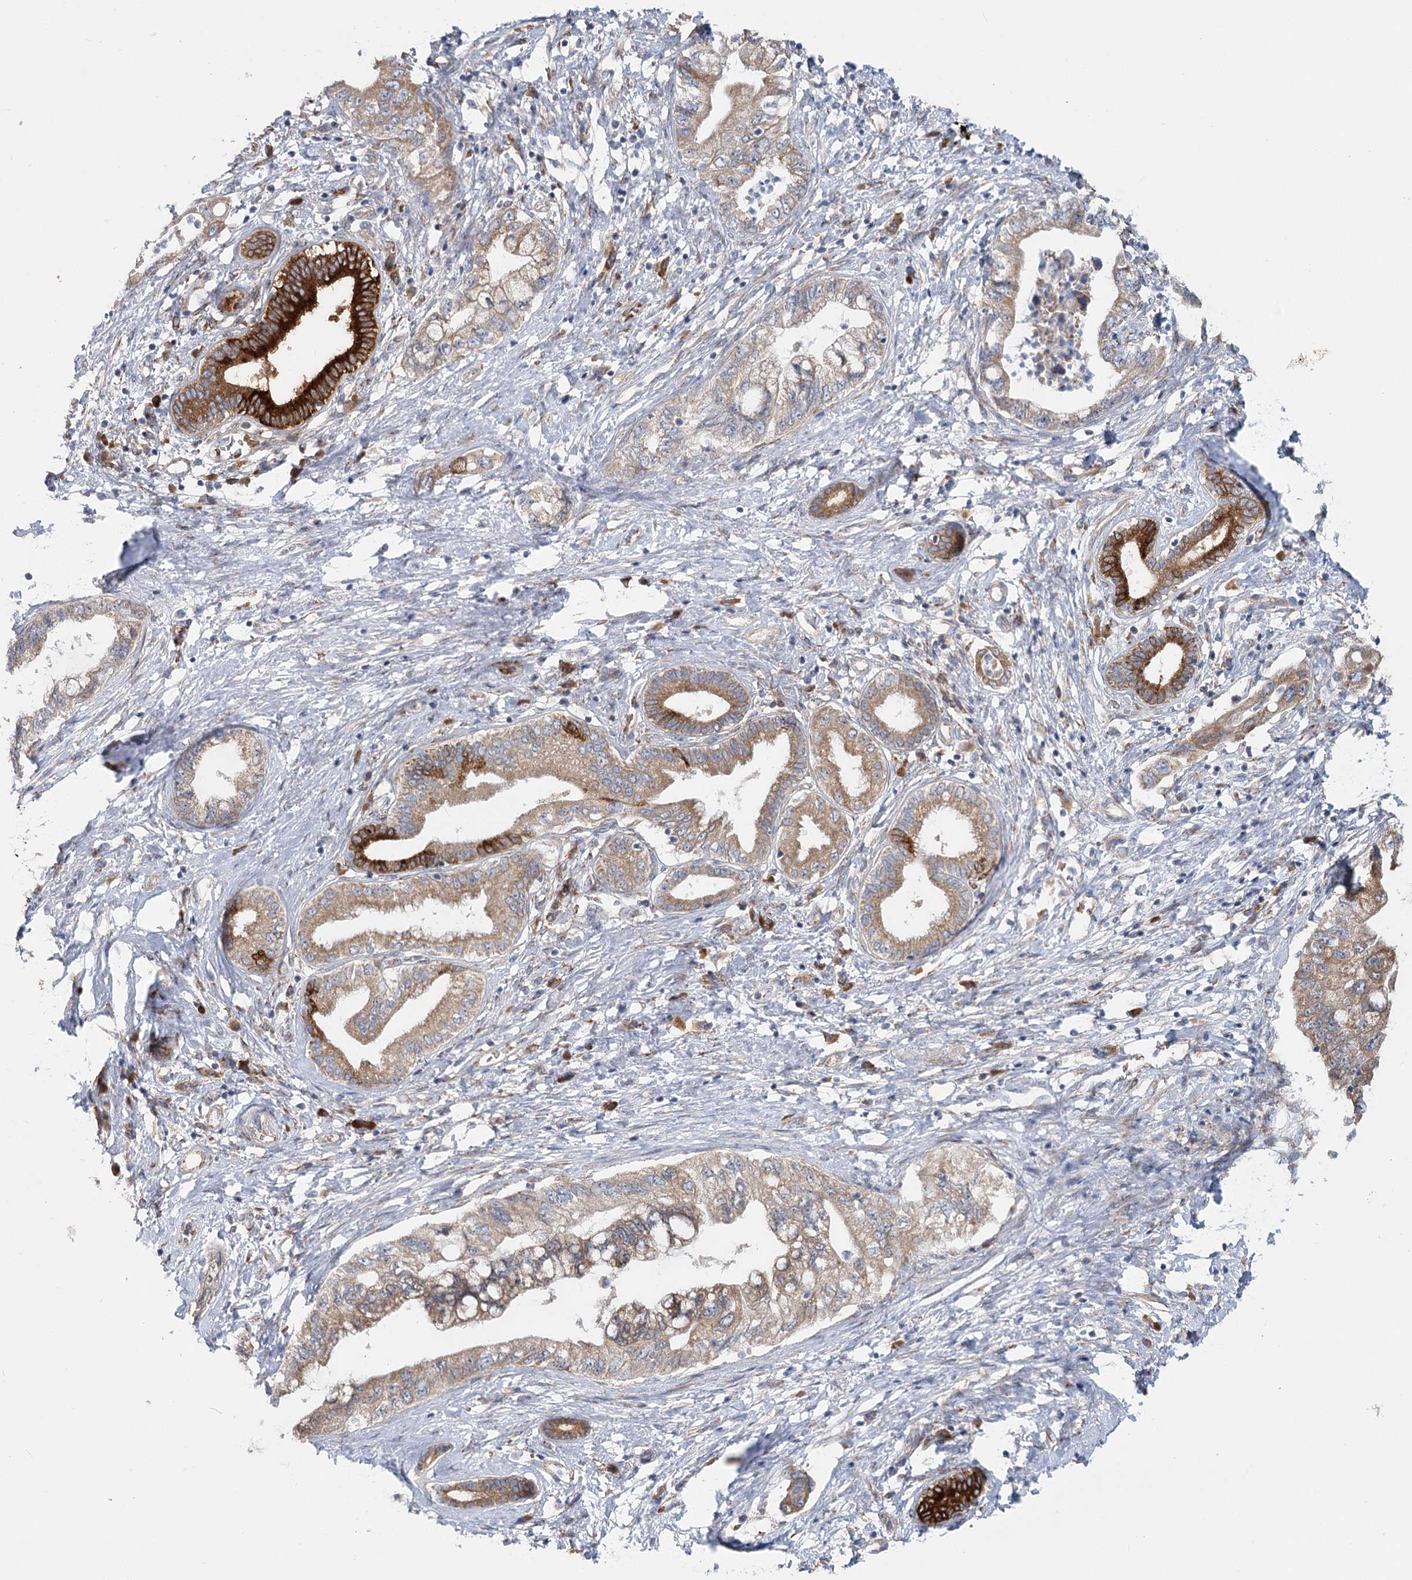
{"staining": {"intensity": "strong", "quantity": "25%-75%", "location": "cytoplasmic/membranous"}, "tissue": "pancreatic cancer", "cell_type": "Tumor cells", "image_type": "cancer", "snomed": [{"axis": "morphology", "description": "Adenocarcinoma, NOS"}, {"axis": "topography", "description": "Pancreas"}], "caption": "Immunohistochemical staining of human pancreatic adenocarcinoma exhibits high levels of strong cytoplasmic/membranous protein positivity in approximately 25%-75% of tumor cells. (brown staining indicates protein expression, while blue staining denotes nuclei).", "gene": "CIB4", "patient": {"sex": "female", "age": 73}}